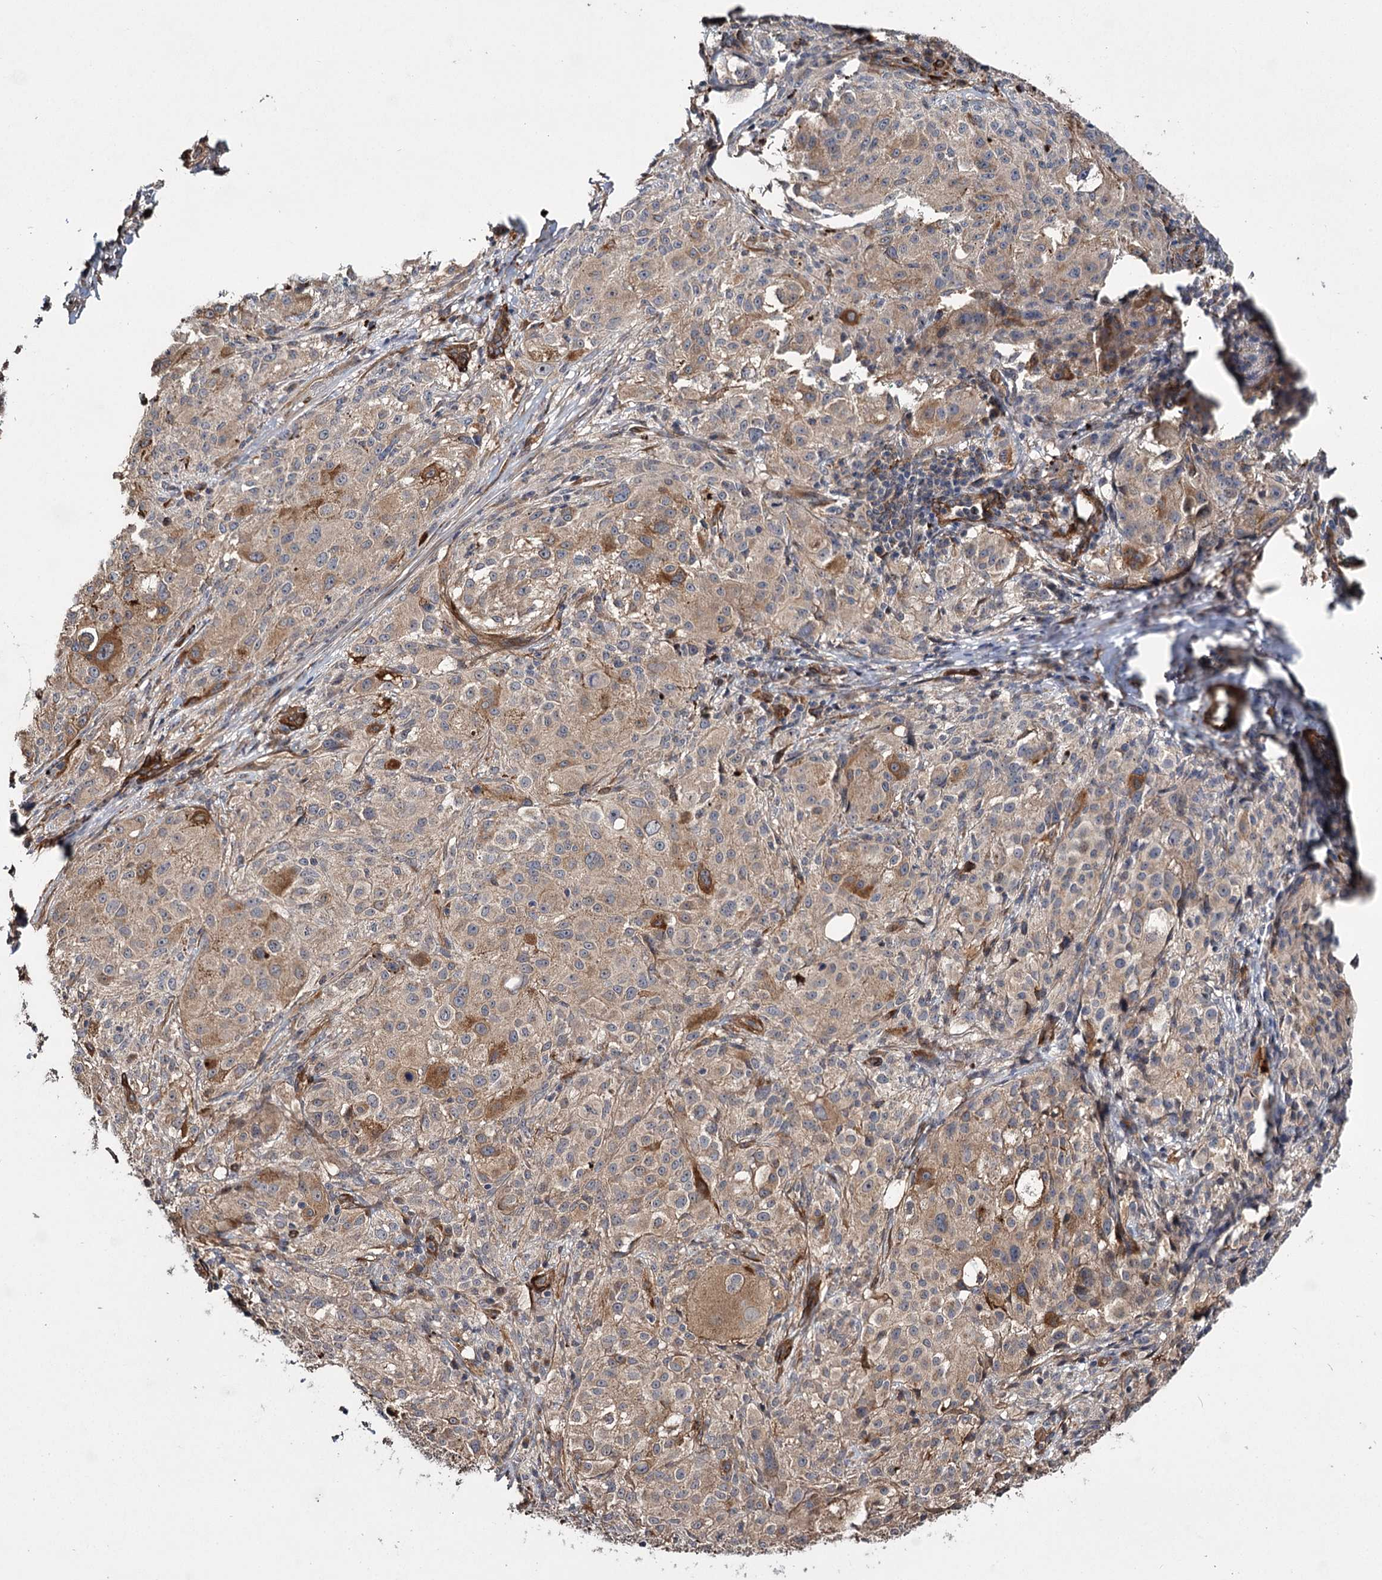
{"staining": {"intensity": "weak", "quantity": ">75%", "location": "cytoplasmic/membranous"}, "tissue": "melanoma", "cell_type": "Tumor cells", "image_type": "cancer", "snomed": [{"axis": "morphology", "description": "Necrosis, NOS"}, {"axis": "morphology", "description": "Malignant melanoma, NOS"}, {"axis": "topography", "description": "Skin"}], "caption": "DAB immunohistochemical staining of human melanoma demonstrates weak cytoplasmic/membranous protein positivity in about >75% of tumor cells. Nuclei are stained in blue.", "gene": "MYO1C", "patient": {"sex": "female", "age": 87}}